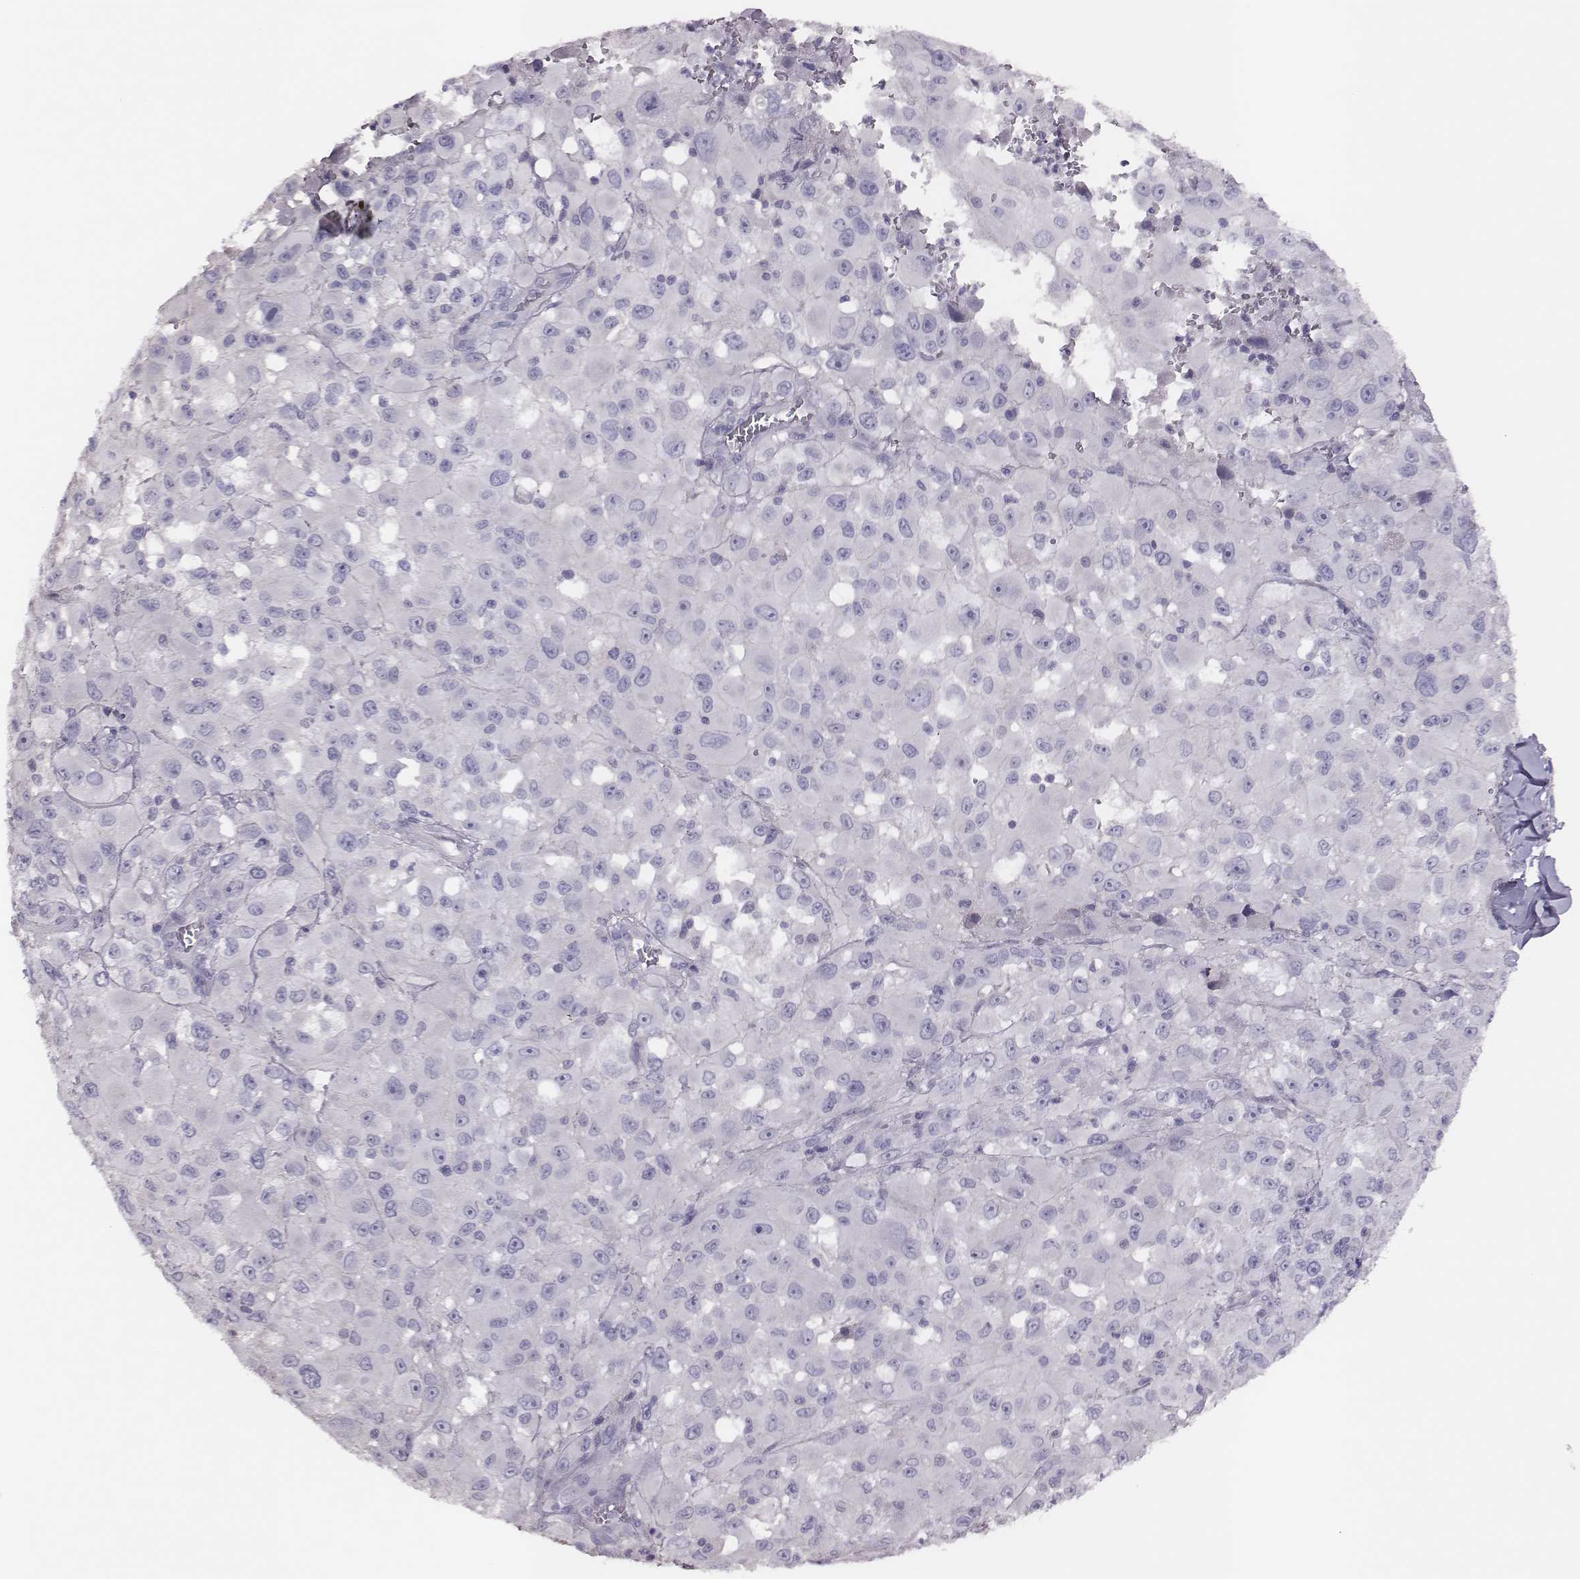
{"staining": {"intensity": "negative", "quantity": "none", "location": "none"}, "tissue": "melanoma", "cell_type": "Tumor cells", "image_type": "cancer", "snomed": [{"axis": "morphology", "description": "Malignant melanoma, Metastatic site"}, {"axis": "topography", "description": "Lymph node"}], "caption": "Tumor cells are negative for protein expression in human melanoma.", "gene": "P2RY10", "patient": {"sex": "male", "age": 50}}